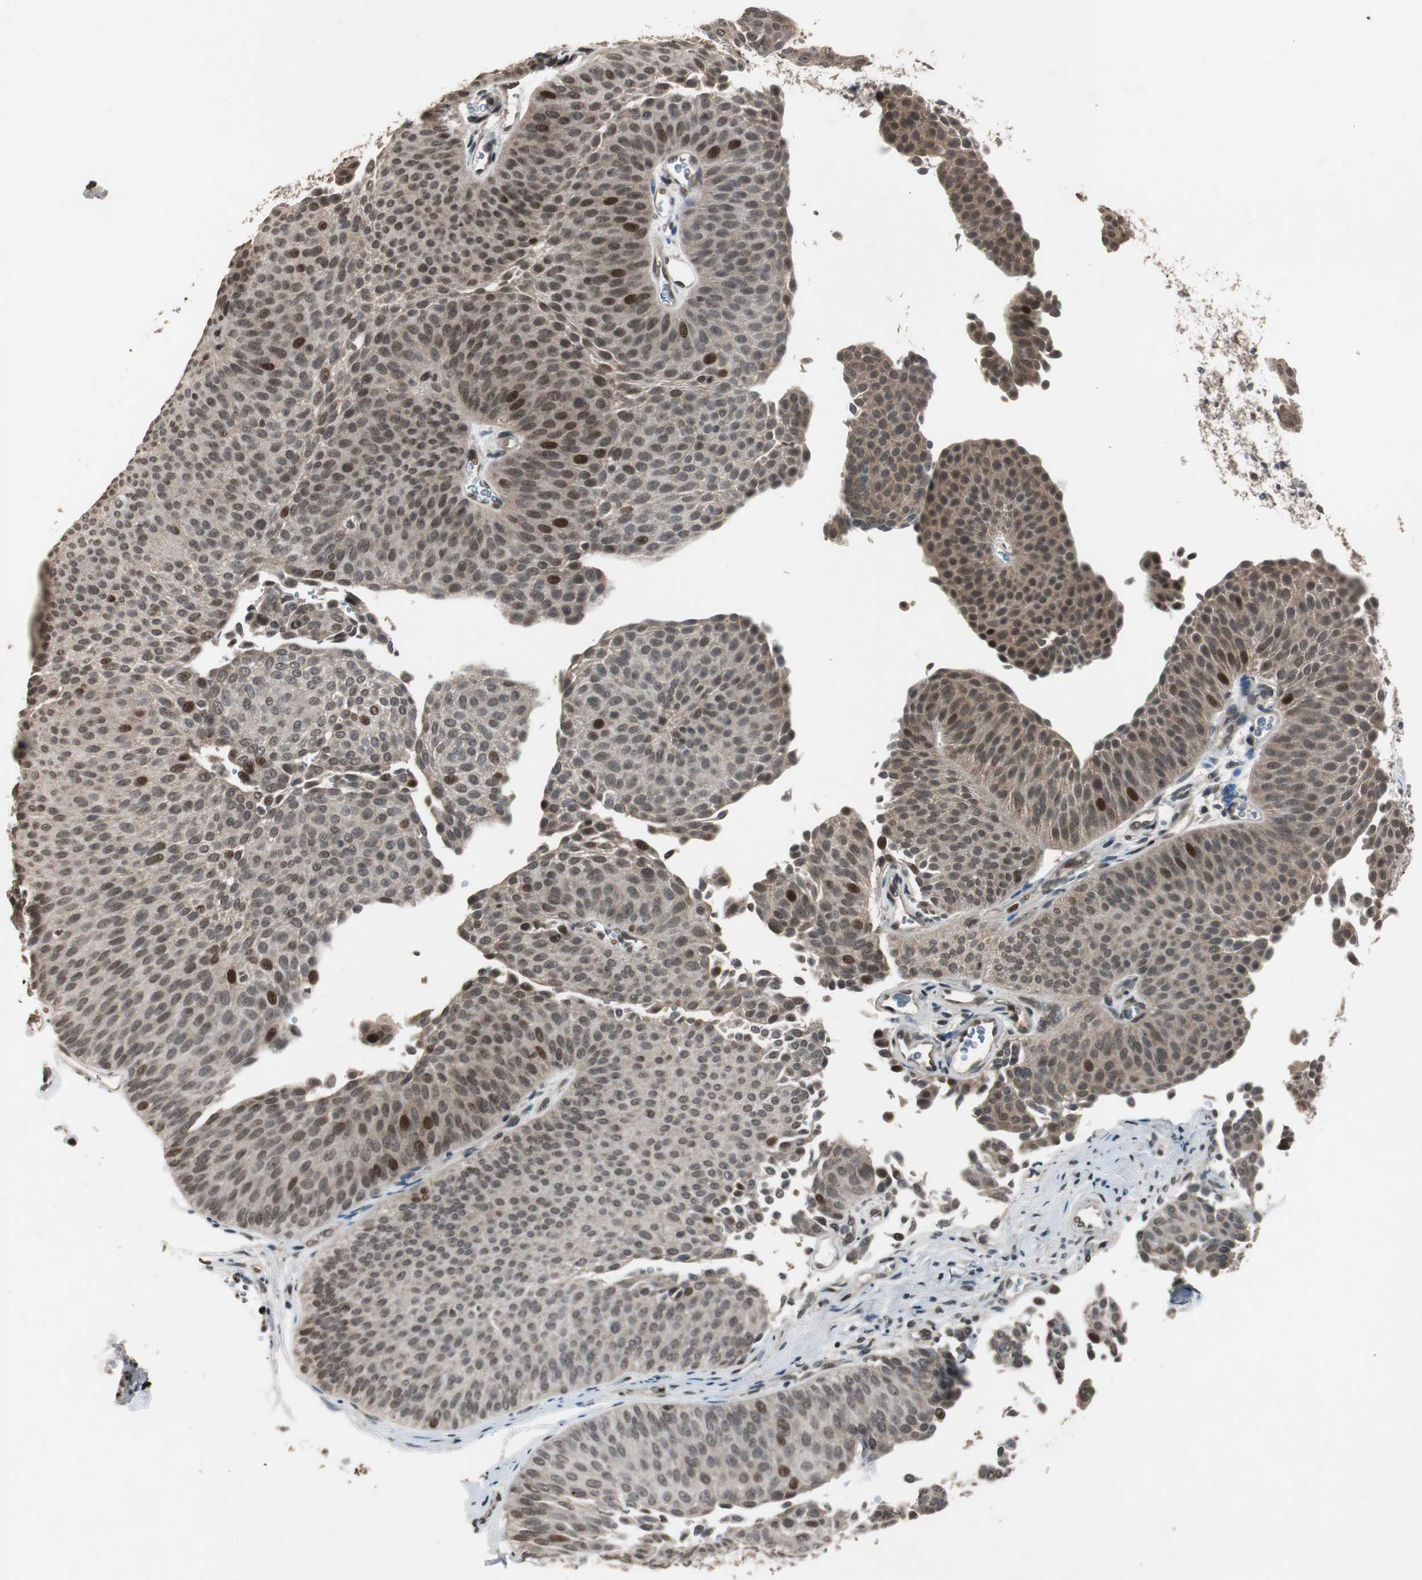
{"staining": {"intensity": "moderate", "quantity": ">75%", "location": "cytoplasmic/membranous,nuclear"}, "tissue": "urothelial cancer", "cell_type": "Tumor cells", "image_type": "cancer", "snomed": [{"axis": "morphology", "description": "Urothelial carcinoma, Low grade"}, {"axis": "topography", "description": "Urinary bladder"}], "caption": "Immunohistochemistry (IHC) of low-grade urothelial carcinoma displays medium levels of moderate cytoplasmic/membranous and nuclear positivity in about >75% of tumor cells.", "gene": "BOLA1", "patient": {"sex": "female", "age": 60}}